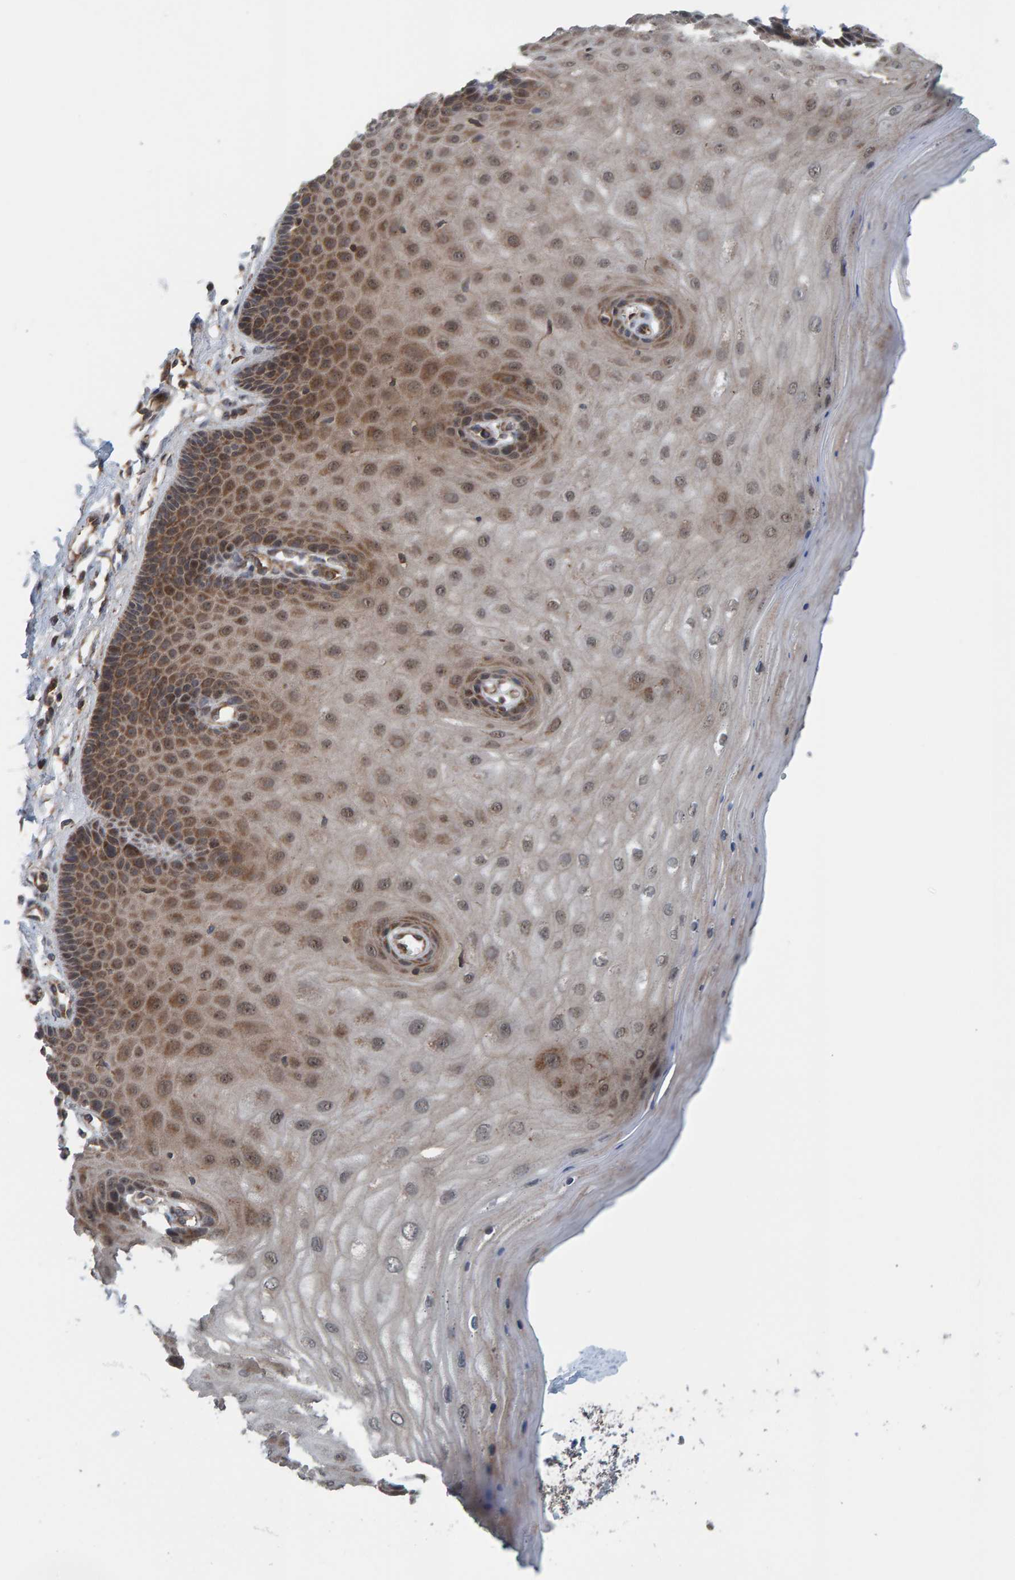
{"staining": {"intensity": "moderate", "quantity": ">75%", "location": "cytoplasmic/membranous"}, "tissue": "cervix", "cell_type": "Glandular cells", "image_type": "normal", "snomed": [{"axis": "morphology", "description": "Normal tissue, NOS"}, {"axis": "topography", "description": "Cervix"}], "caption": "IHC image of benign cervix: cervix stained using immunohistochemistry (IHC) exhibits medium levels of moderate protein expression localized specifically in the cytoplasmic/membranous of glandular cells, appearing as a cytoplasmic/membranous brown color.", "gene": "CUEDC1", "patient": {"sex": "female", "age": 55}}